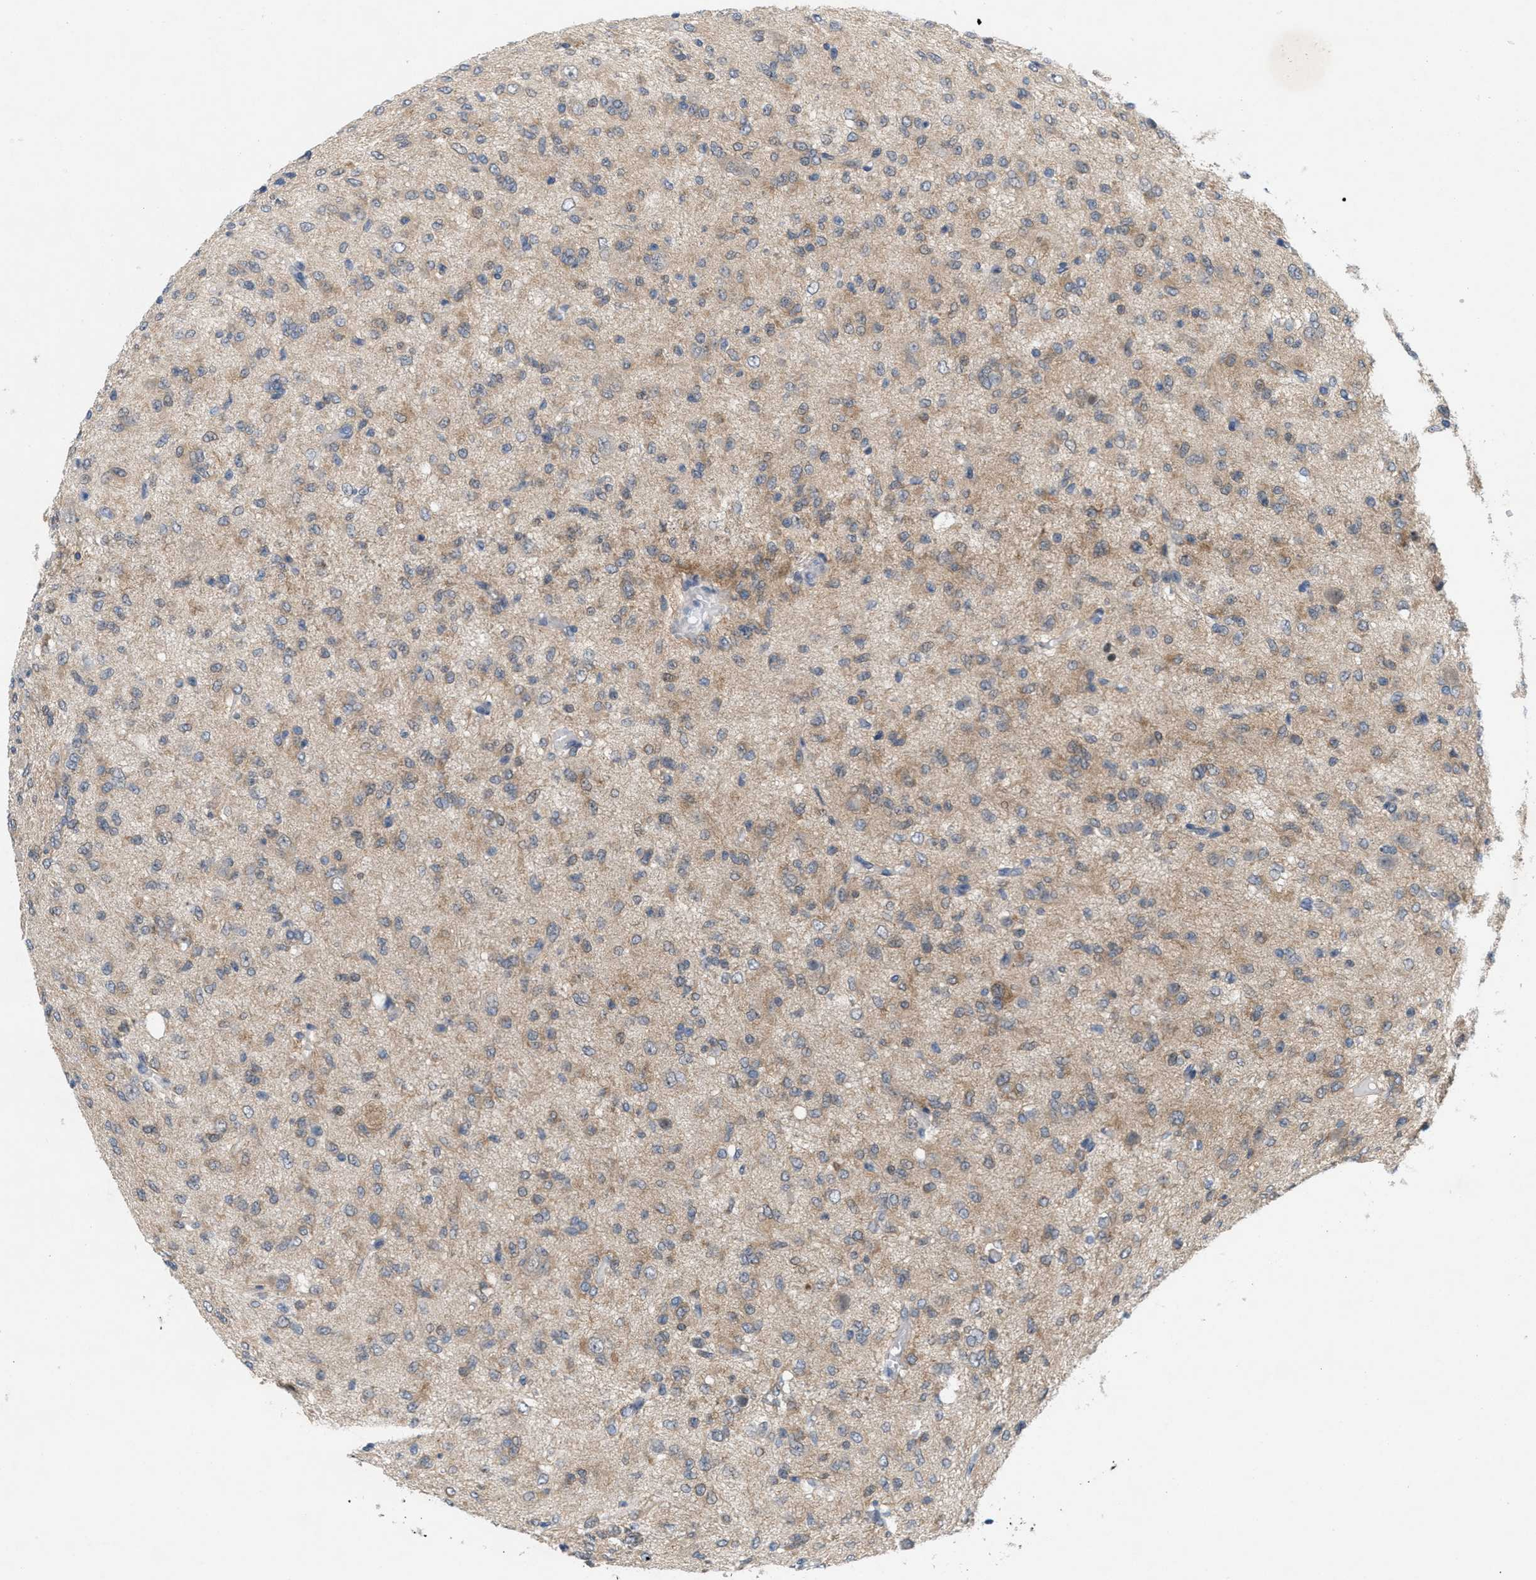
{"staining": {"intensity": "weak", "quantity": "25%-75%", "location": "cytoplasmic/membranous"}, "tissue": "glioma", "cell_type": "Tumor cells", "image_type": "cancer", "snomed": [{"axis": "morphology", "description": "Glioma, malignant, High grade"}, {"axis": "topography", "description": "Brain"}], "caption": "Immunohistochemical staining of human glioma demonstrates weak cytoplasmic/membranous protein positivity in about 25%-75% of tumor cells. (DAB (3,3'-diaminobenzidine) IHC with brightfield microscopy, high magnification).", "gene": "WIPI2", "patient": {"sex": "female", "age": 59}}